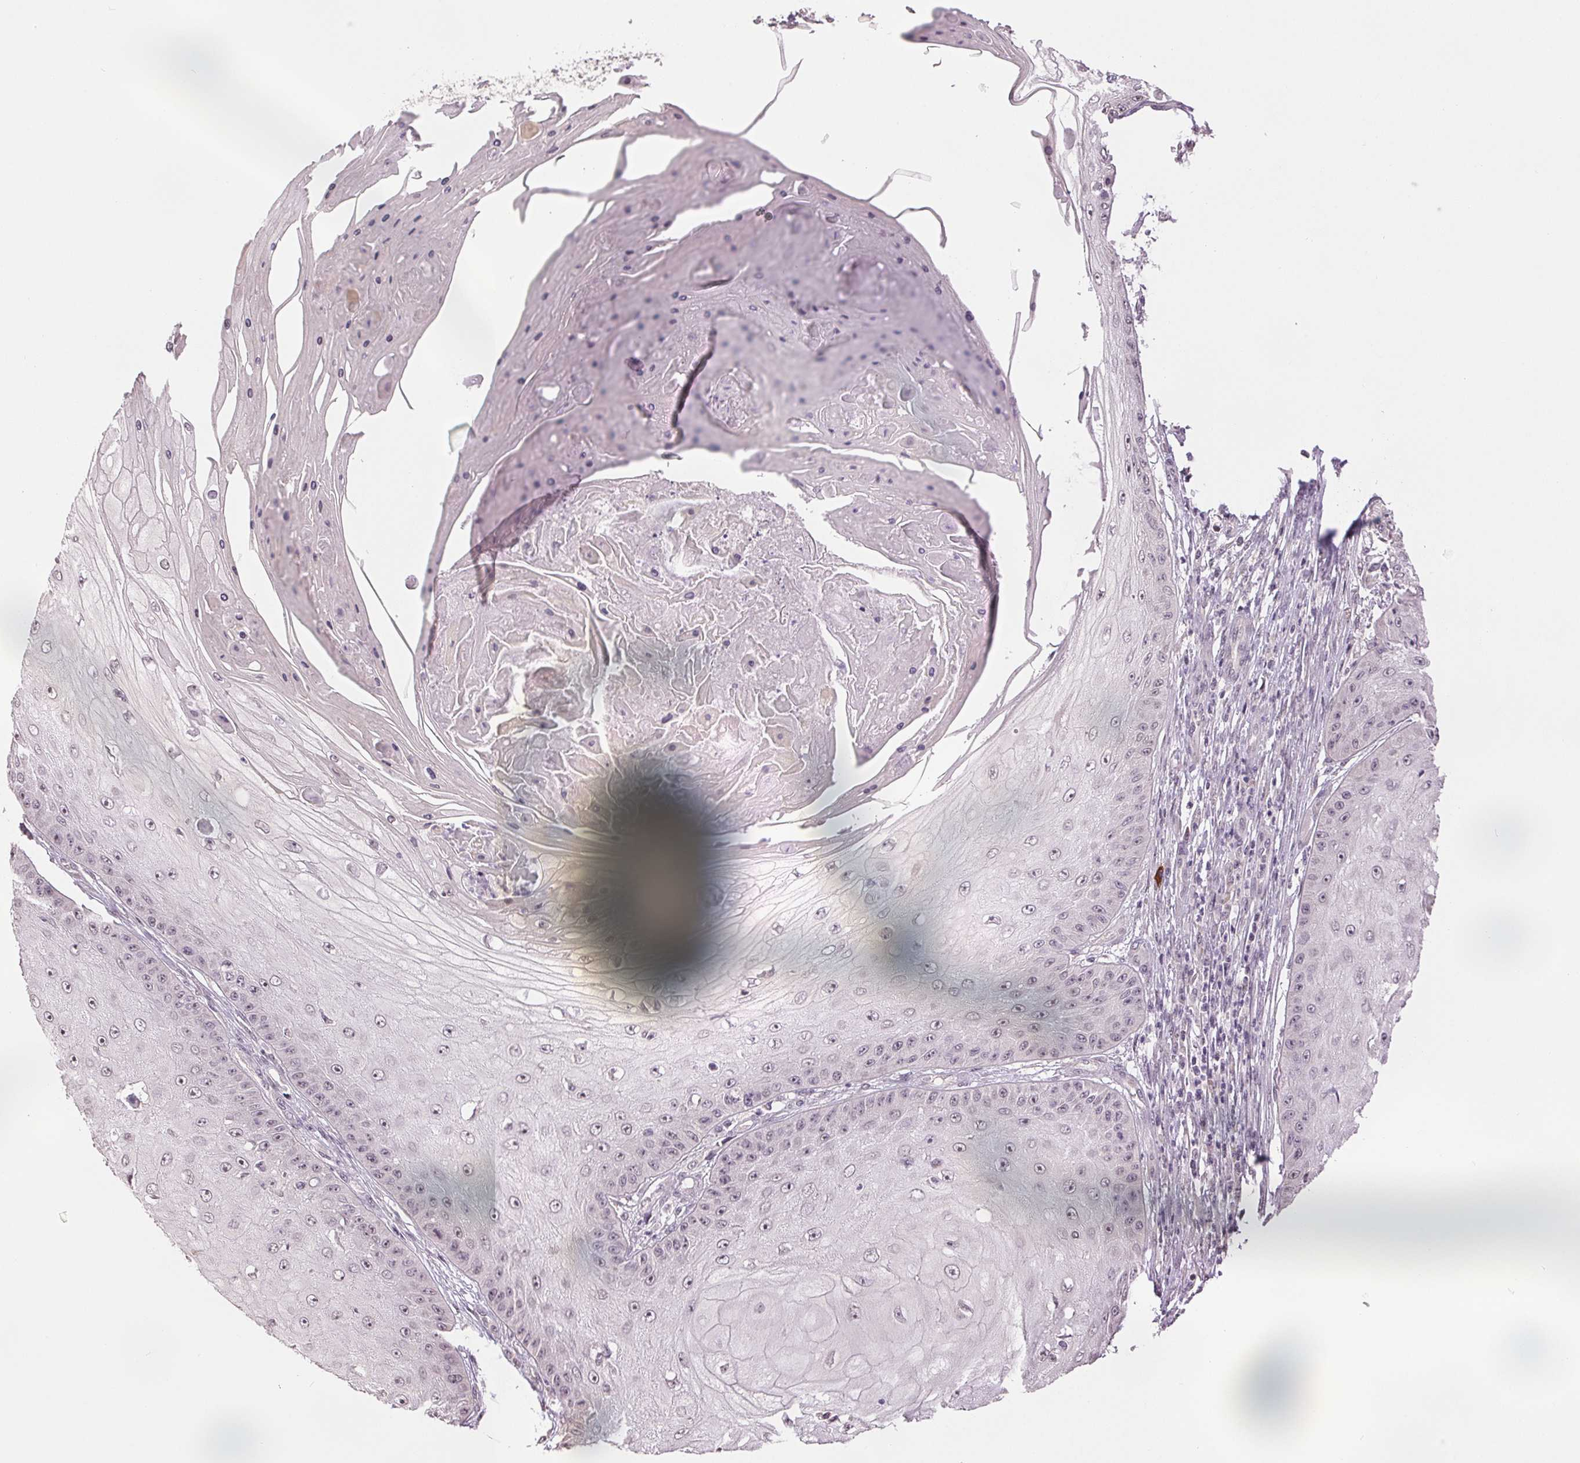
{"staining": {"intensity": "weak", "quantity": "<25%", "location": "nuclear"}, "tissue": "skin cancer", "cell_type": "Tumor cells", "image_type": "cancer", "snomed": [{"axis": "morphology", "description": "Squamous cell carcinoma, NOS"}, {"axis": "topography", "description": "Skin"}], "caption": "Immunohistochemistry (IHC) of squamous cell carcinoma (skin) displays no staining in tumor cells.", "gene": "PLCB1", "patient": {"sex": "male", "age": 70}}